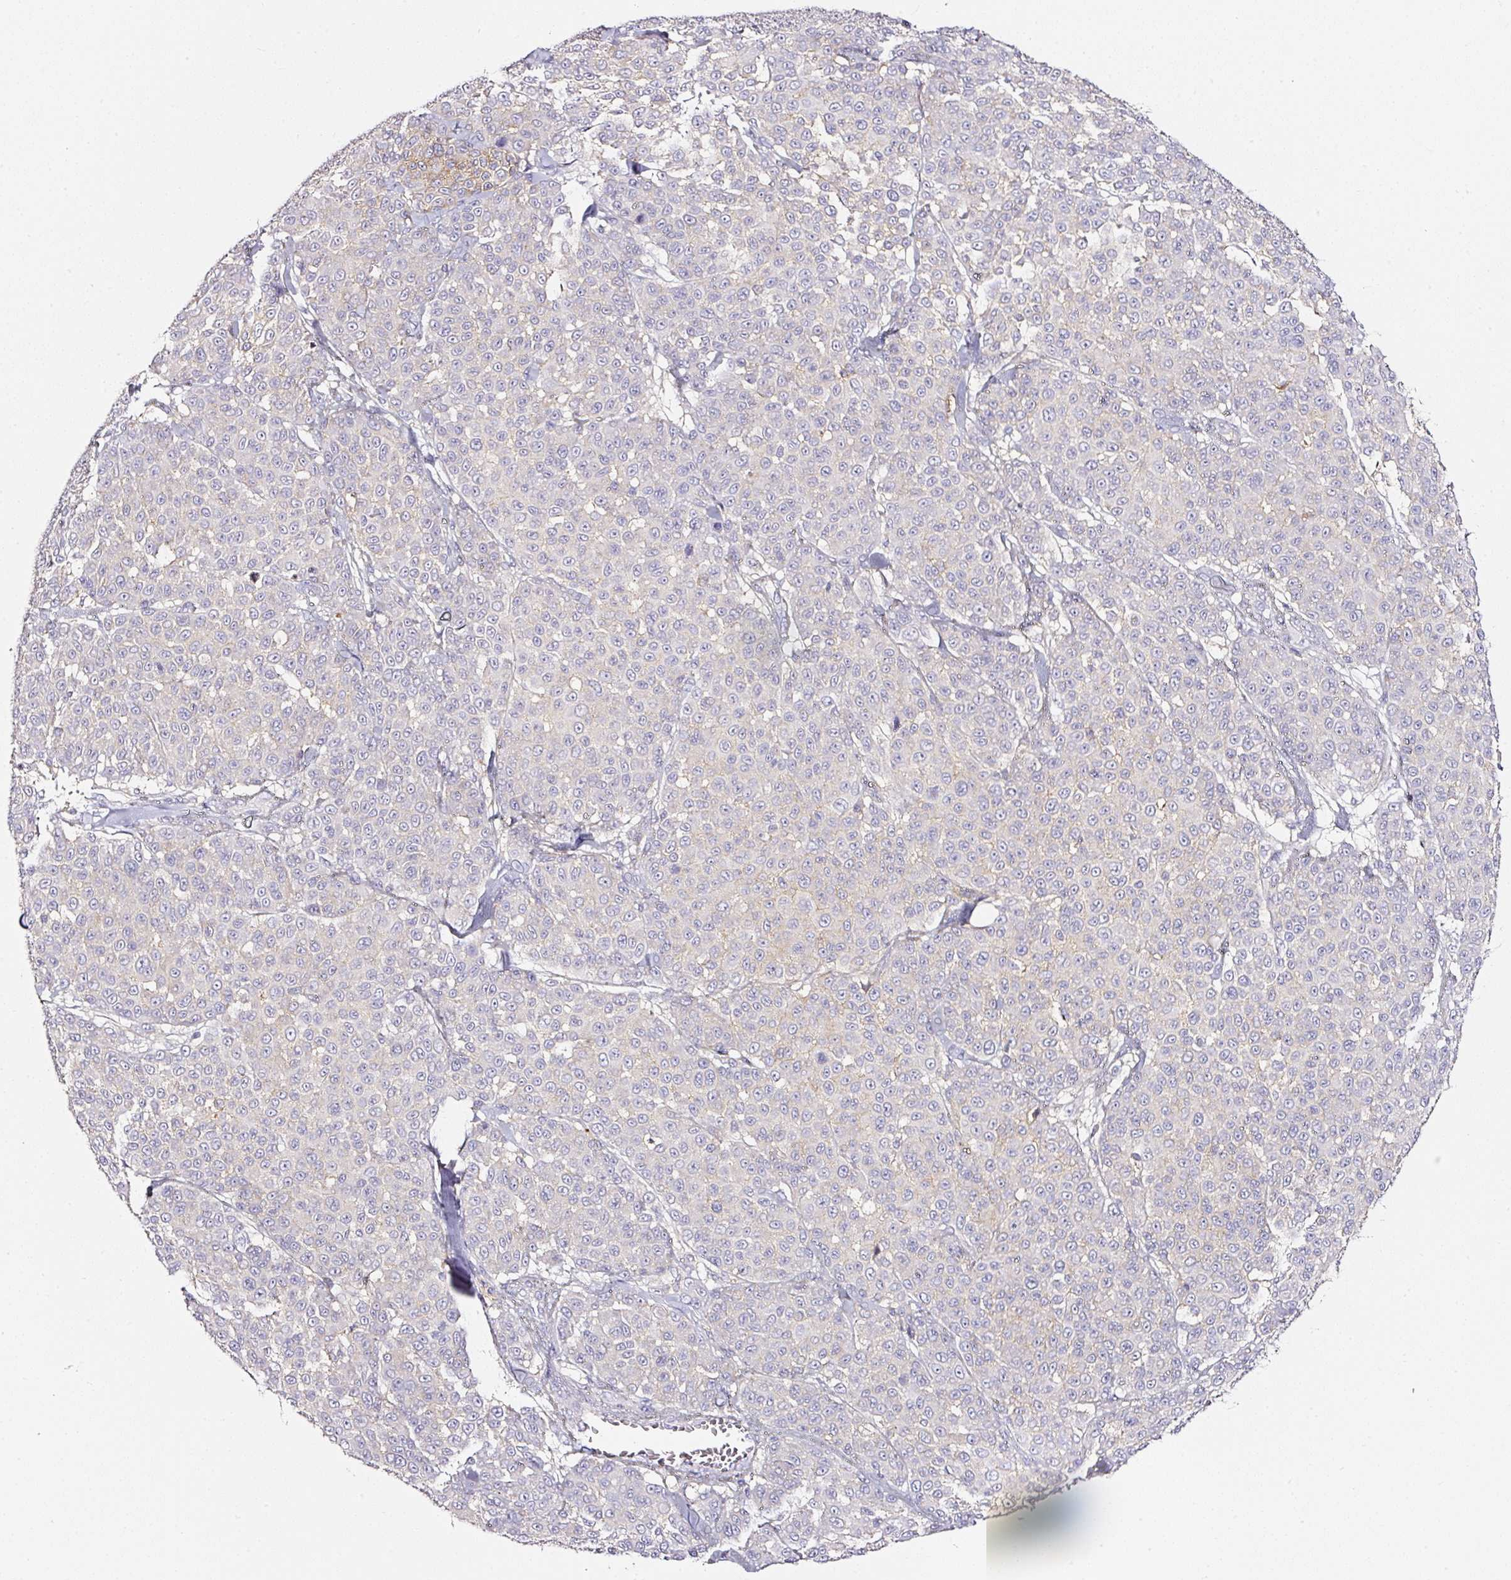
{"staining": {"intensity": "negative", "quantity": "none", "location": "none"}, "tissue": "melanoma", "cell_type": "Tumor cells", "image_type": "cancer", "snomed": [{"axis": "morphology", "description": "Malignant melanoma, NOS"}, {"axis": "topography", "description": "Skin"}], "caption": "Immunohistochemistry (IHC) of melanoma exhibits no expression in tumor cells. (Brightfield microscopy of DAB immunohistochemistry at high magnification).", "gene": "CD47", "patient": {"sex": "male", "age": 46}}